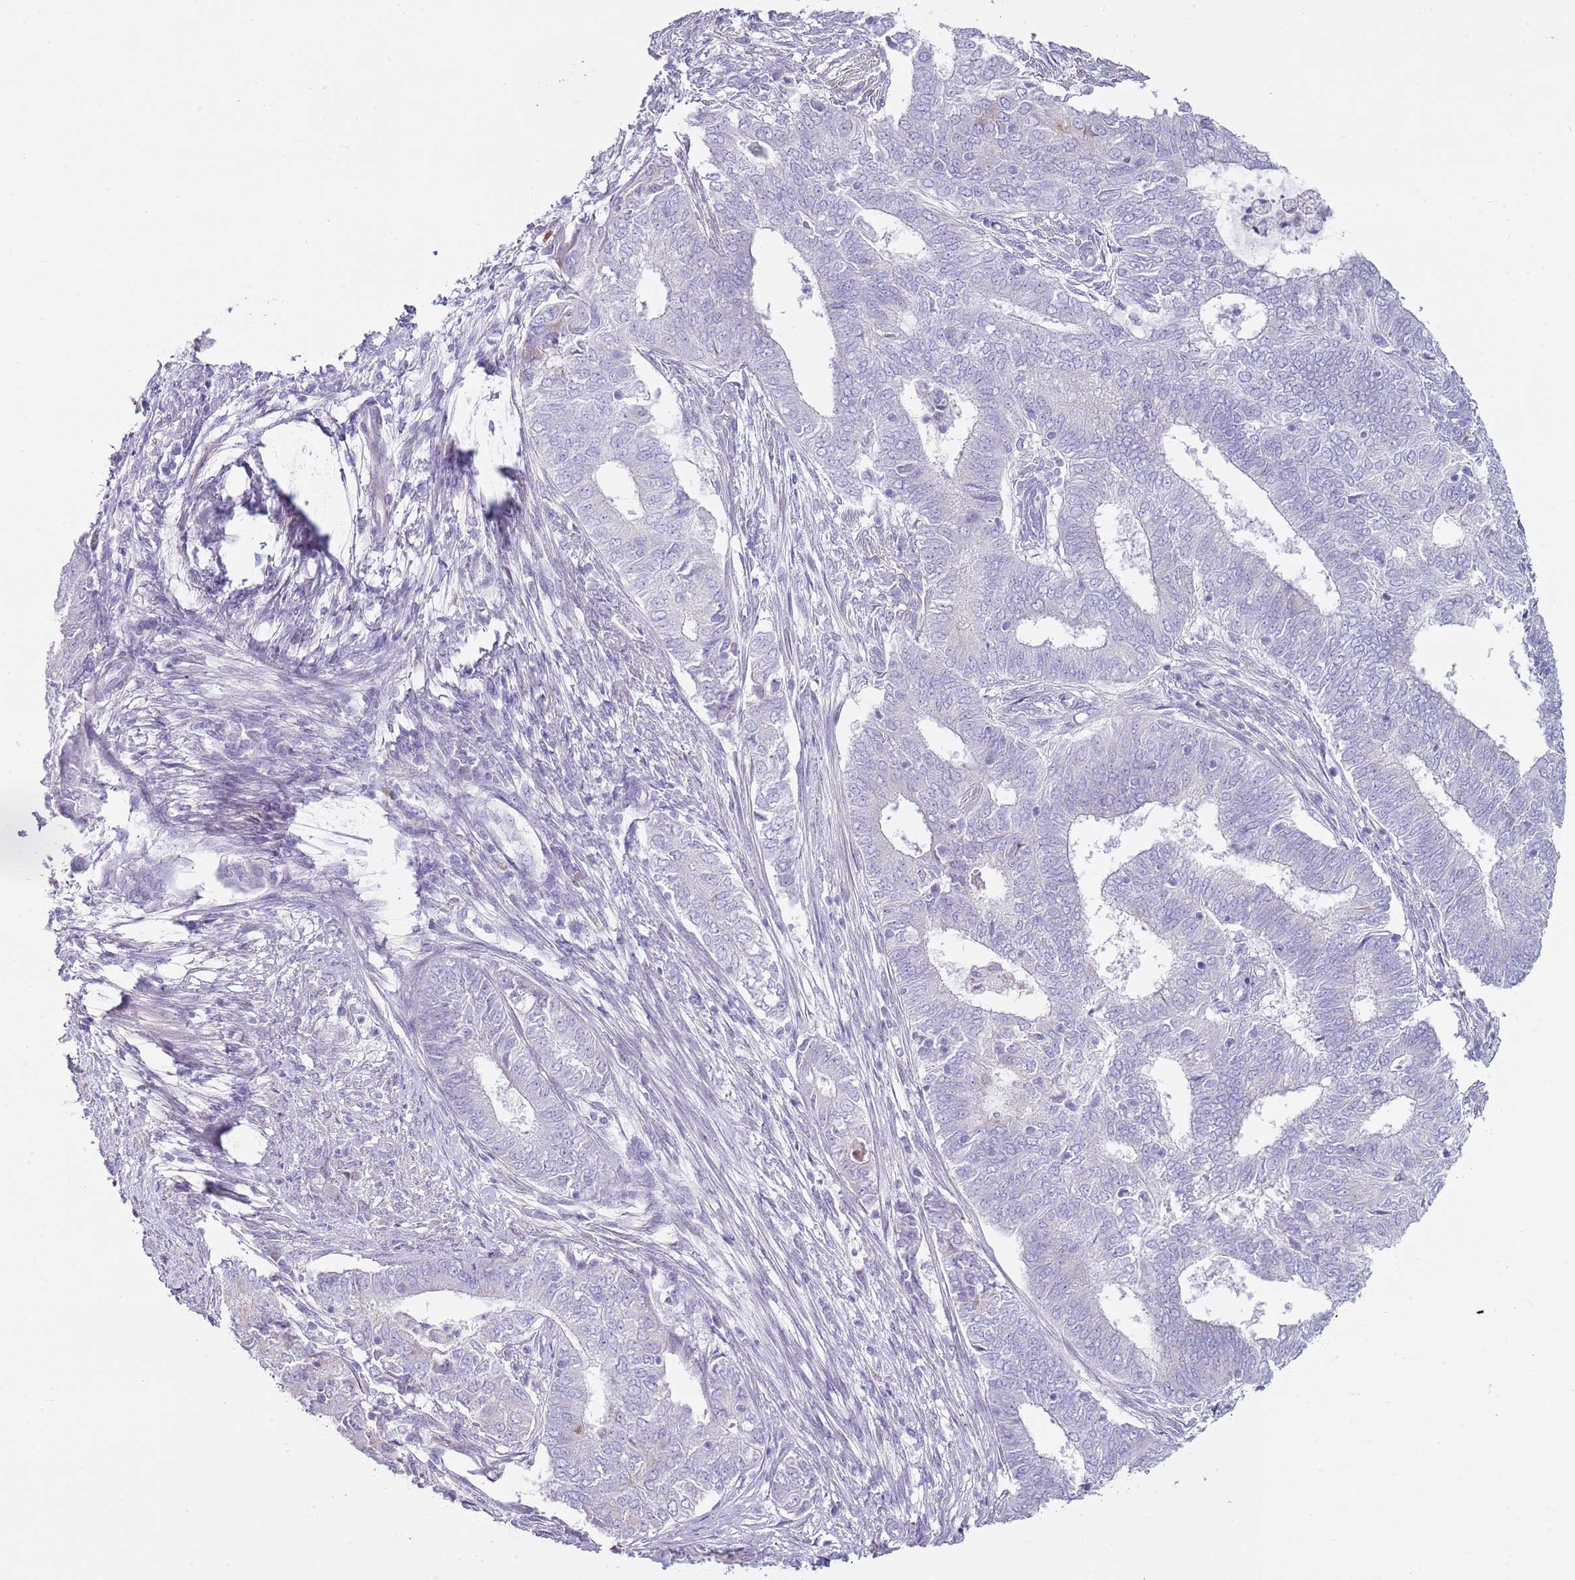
{"staining": {"intensity": "negative", "quantity": "none", "location": "none"}, "tissue": "endometrial cancer", "cell_type": "Tumor cells", "image_type": "cancer", "snomed": [{"axis": "morphology", "description": "Adenocarcinoma, NOS"}, {"axis": "topography", "description": "Endometrium"}], "caption": "Endometrial cancer (adenocarcinoma) was stained to show a protein in brown. There is no significant positivity in tumor cells.", "gene": "CD177", "patient": {"sex": "female", "age": 62}}